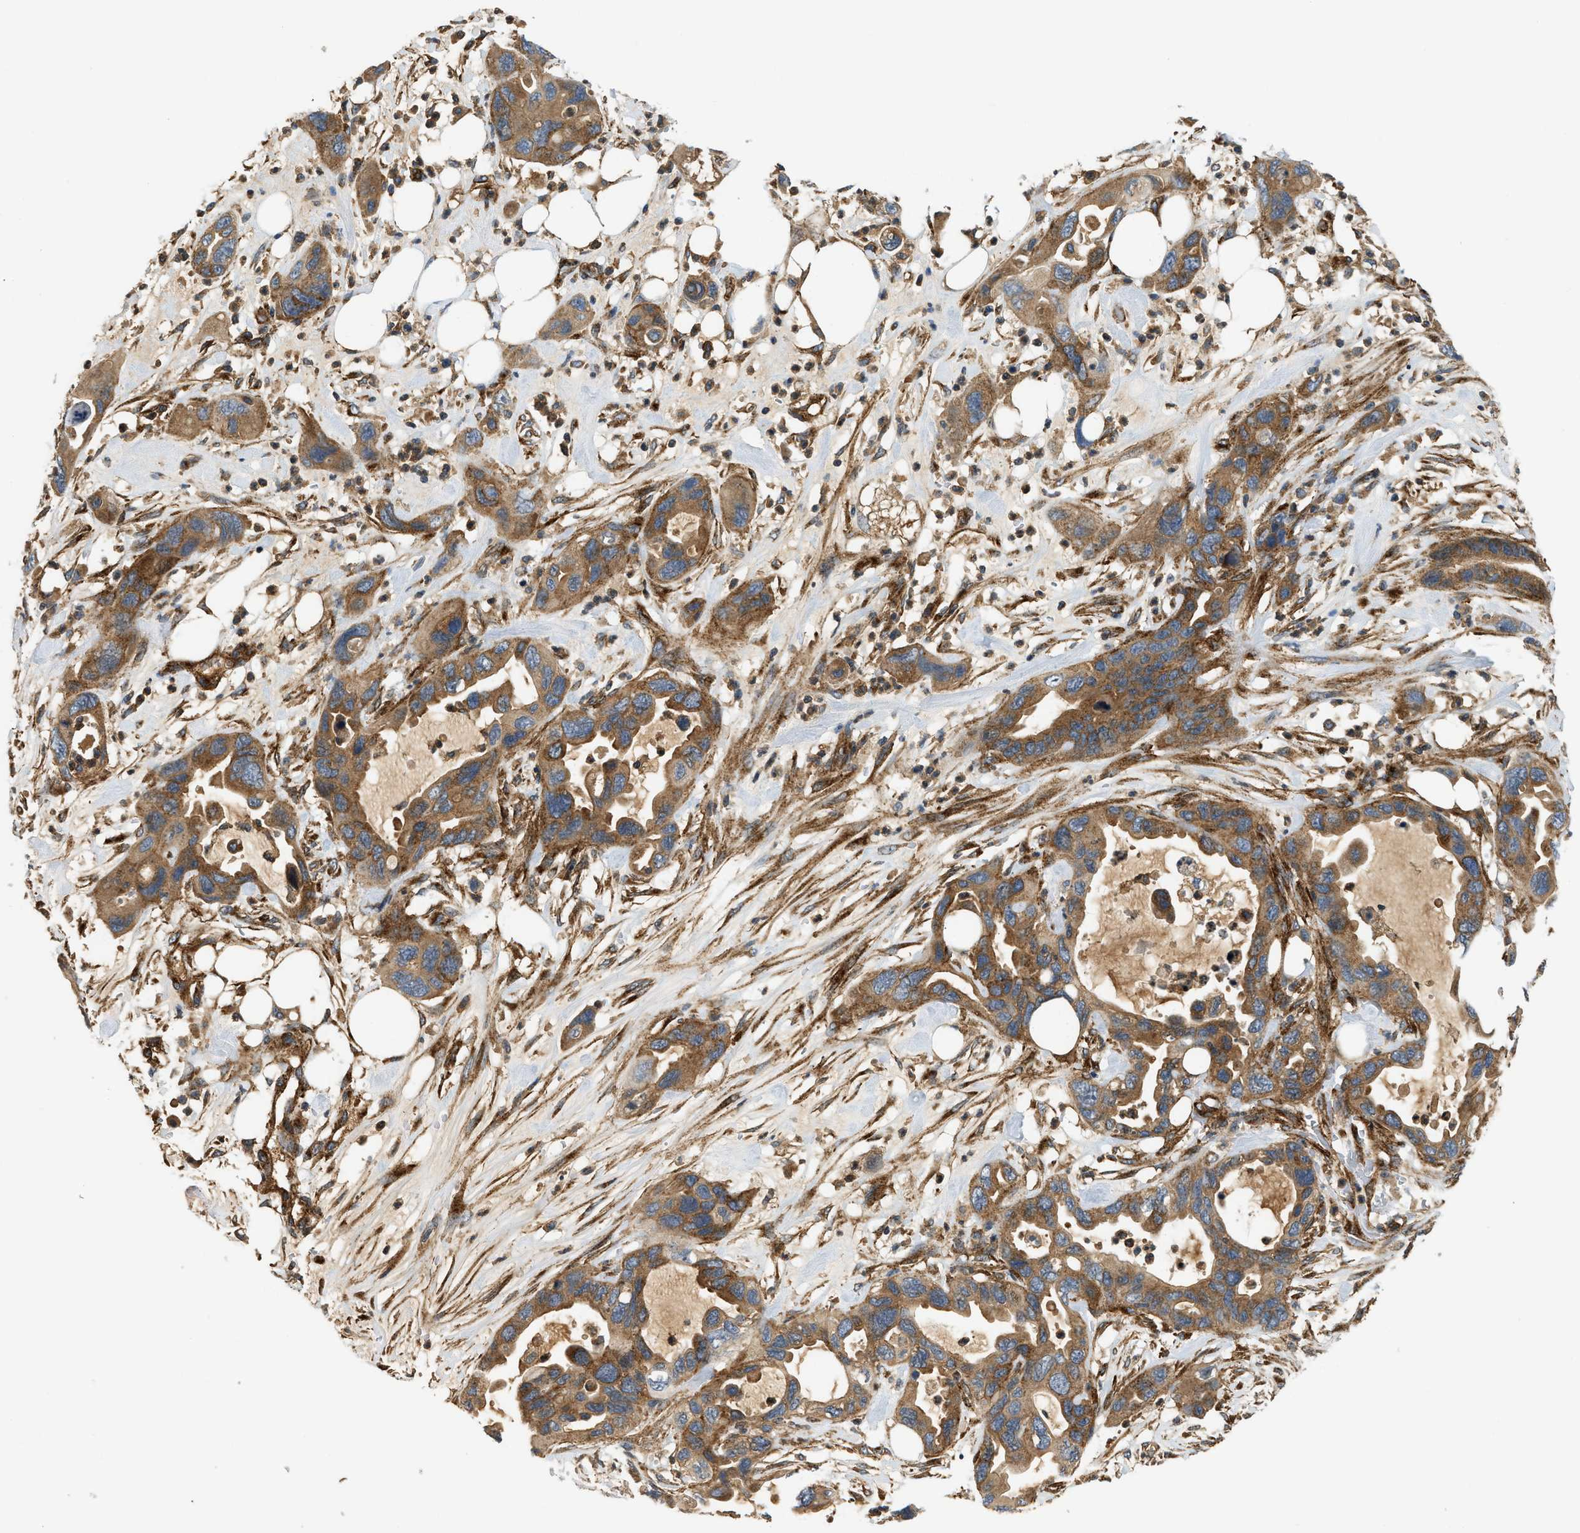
{"staining": {"intensity": "moderate", "quantity": ">75%", "location": "cytoplasmic/membranous"}, "tissue": "pancreatic cancer", "cell_type": "Tumor cells", "image_type": "cancer", "snomed": [{"axis": "morphology", "description": "Adenocarcinoma, NOS"}, {"axis": "topography", "description": "Pancreas"}], "caption": "A brown stain shows moderate cytoplasmic/membranous staining of a protein in pancreatic cancer tumor cells.", "gene": "HIP1", "patient": {"sex": "female", "age": 71}}